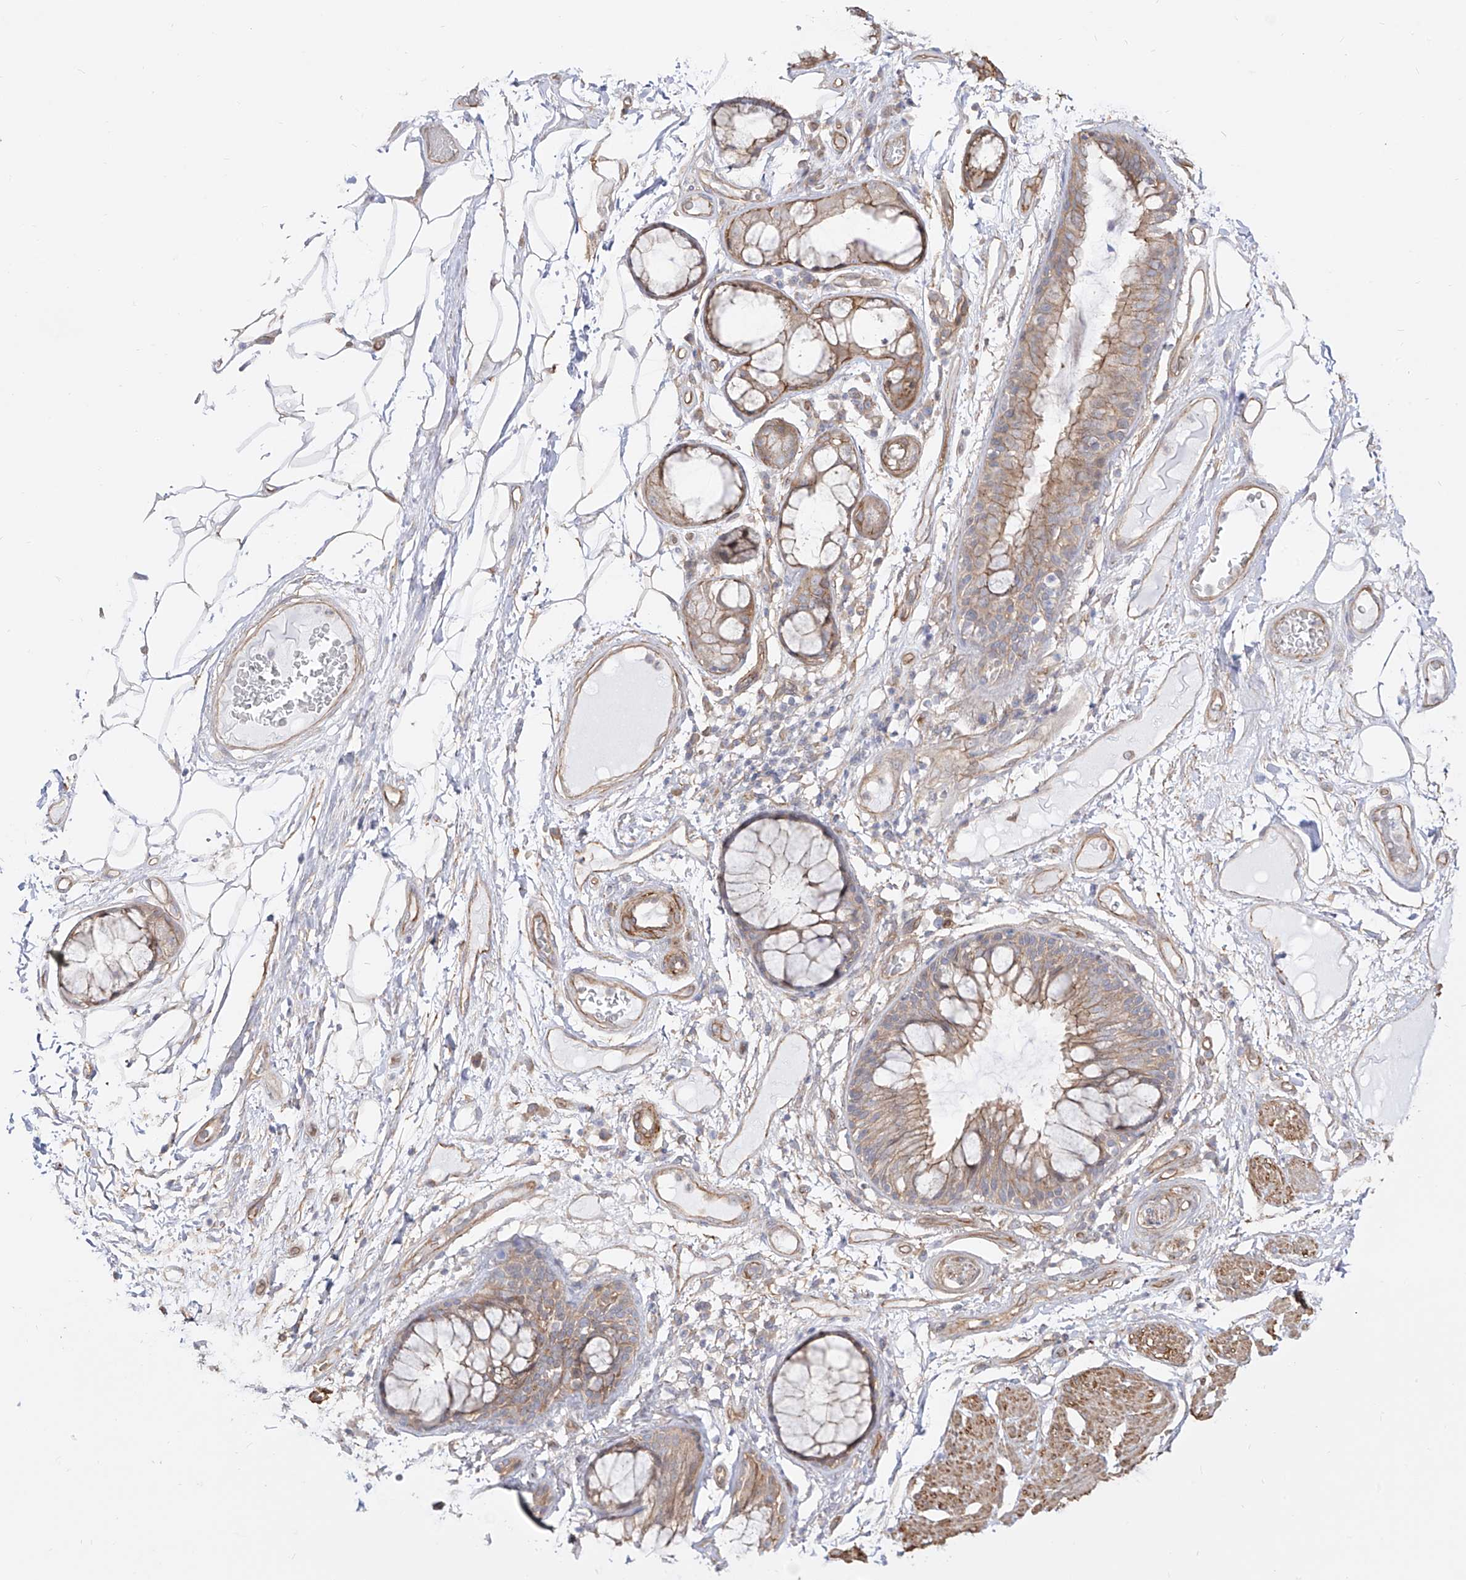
{"staining": {"intensity": "negative", "quantity": "none", "location": "none"}, "tissue": "adipose tissue", "cell_type": "Adipocytes", "image_type": "normal", "snomed": [{"axis": "morphology", "description": "Normal tissue, NOS"}, {"axis": "topography", "description": "Bronchus"}], "caption": "A histopathology image of adipose tissue stained for a protein displays no brown staining in adipocytes.", "gene": "ZNF180", "patient": {"sex": "male", "age": 66}}